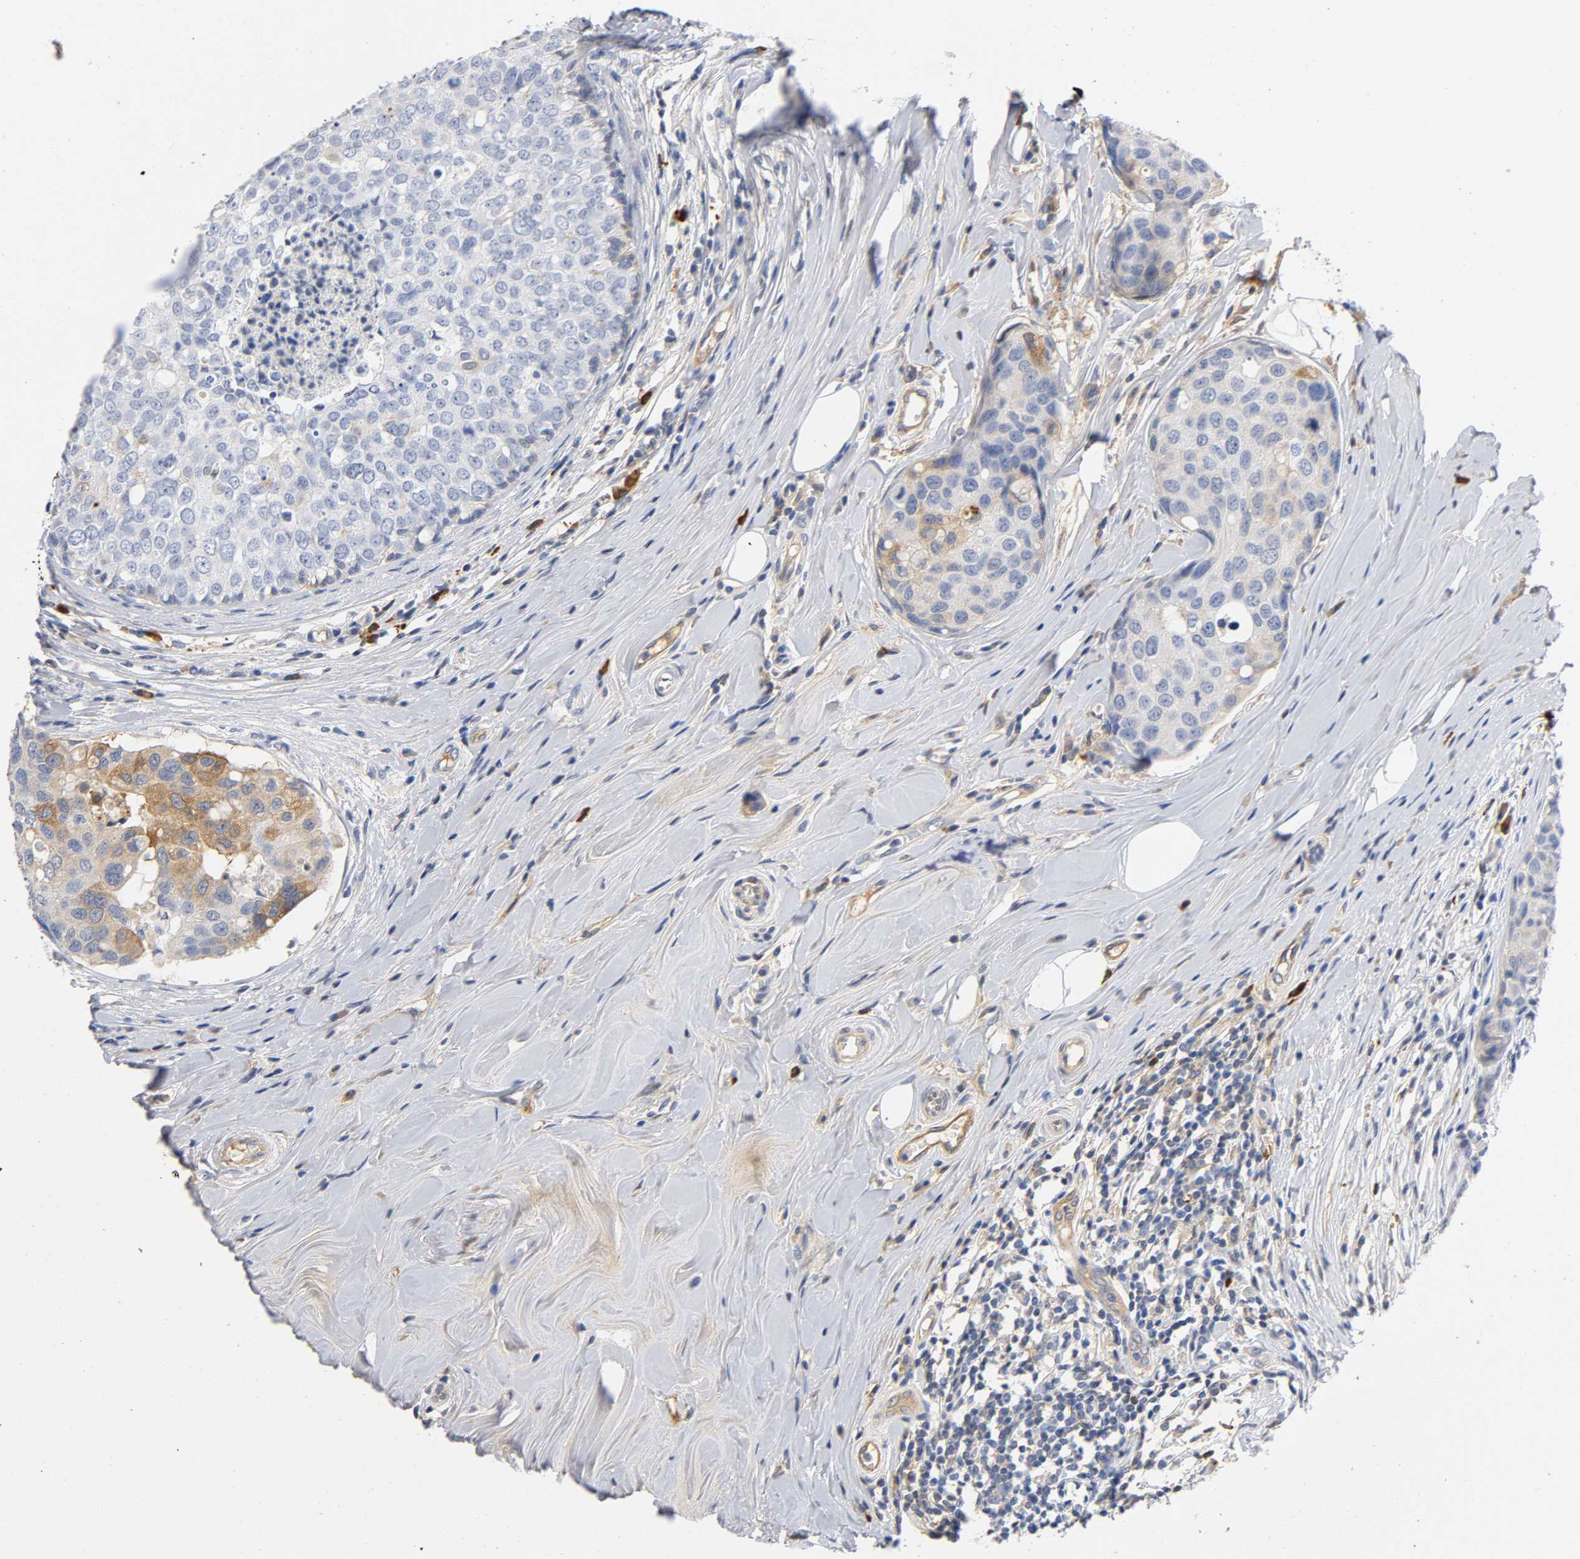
{"staining": {"intensity": "moderate", "quantity": "25%-75%", "location": "cytoplasmic/membranous"}, "tissue": "breast cancer", "cell_type": "Tumor cells", "image_type": "cancer", "snomed": [{"axis": "morphology", "description": "Duct carcinoma"}, {"axis": "topography", "description": "Breast"}], "caption": "The immunohistochemical stain highlights moderate cytoplasmic/membranous expression in tumor cells of breast cancer (infiltrating ductal carcinoma) tissue.", "gene": "TNC", "patient": {"sex": "female", "age": 27}}